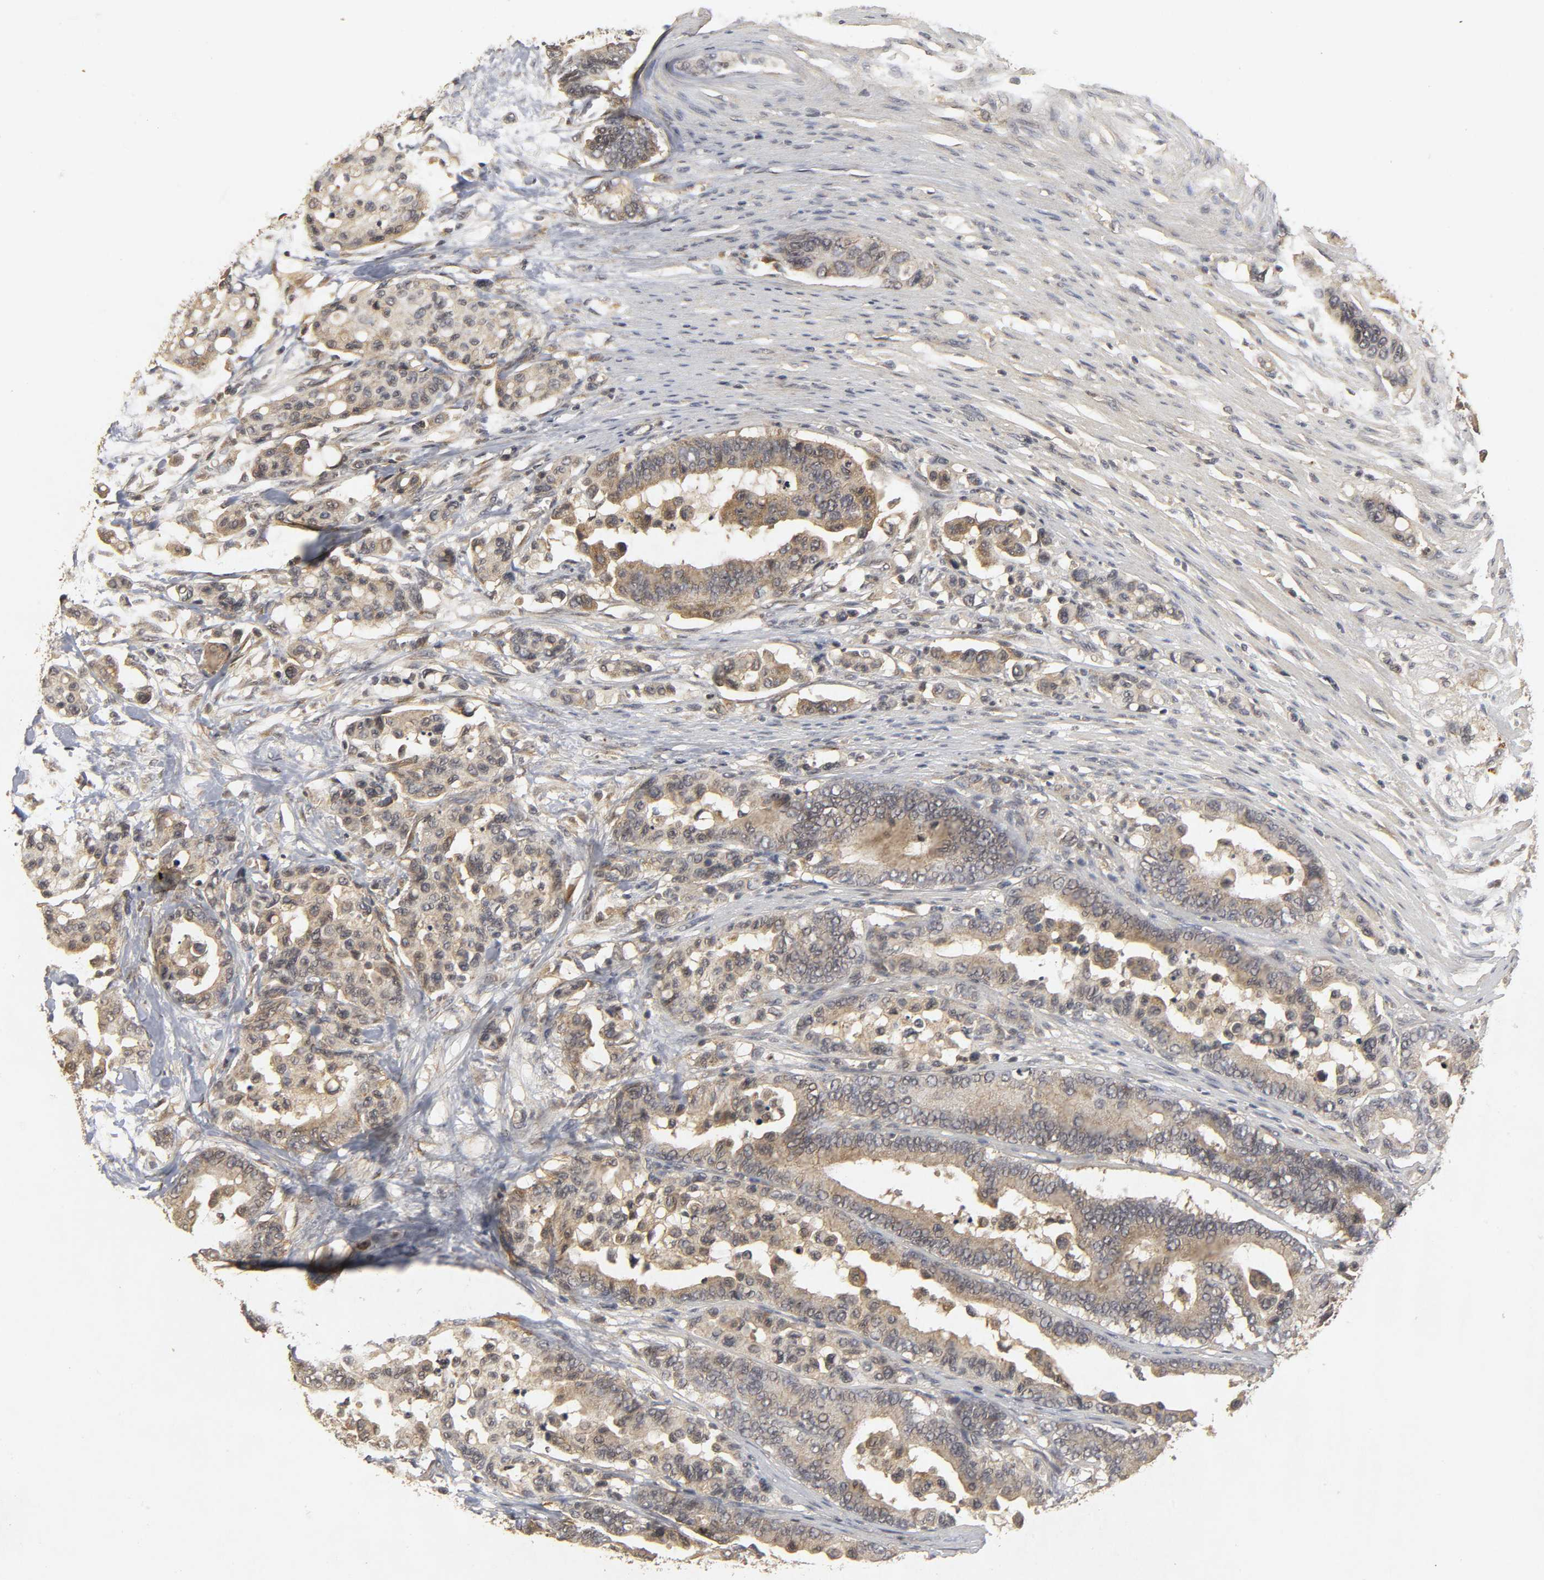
{"staining": {"intensity": "weak", "quantity": "25%-75%", "location": "cytoplasmic/membranous"}, "tissue": "colorectal cancer", "cell_type": "Tumor cells", "image_type": "cancer", "snomed": [{"axis": "morphology", "description": "Normal tissue, NOS"}, {"axis": "morphology", "description": "Adenocarcinoma, NOS"}, {"axis": "topography", "description": "Colon"}], "caption": "A low amount of weak cytoplasmic/membranous expression is identified in about 25%-75% of tumor cells in adenocarcinoma (colorectal) tissue.", "gene": "TRAF6", "patient": {"sex": "male", "age": 82}}